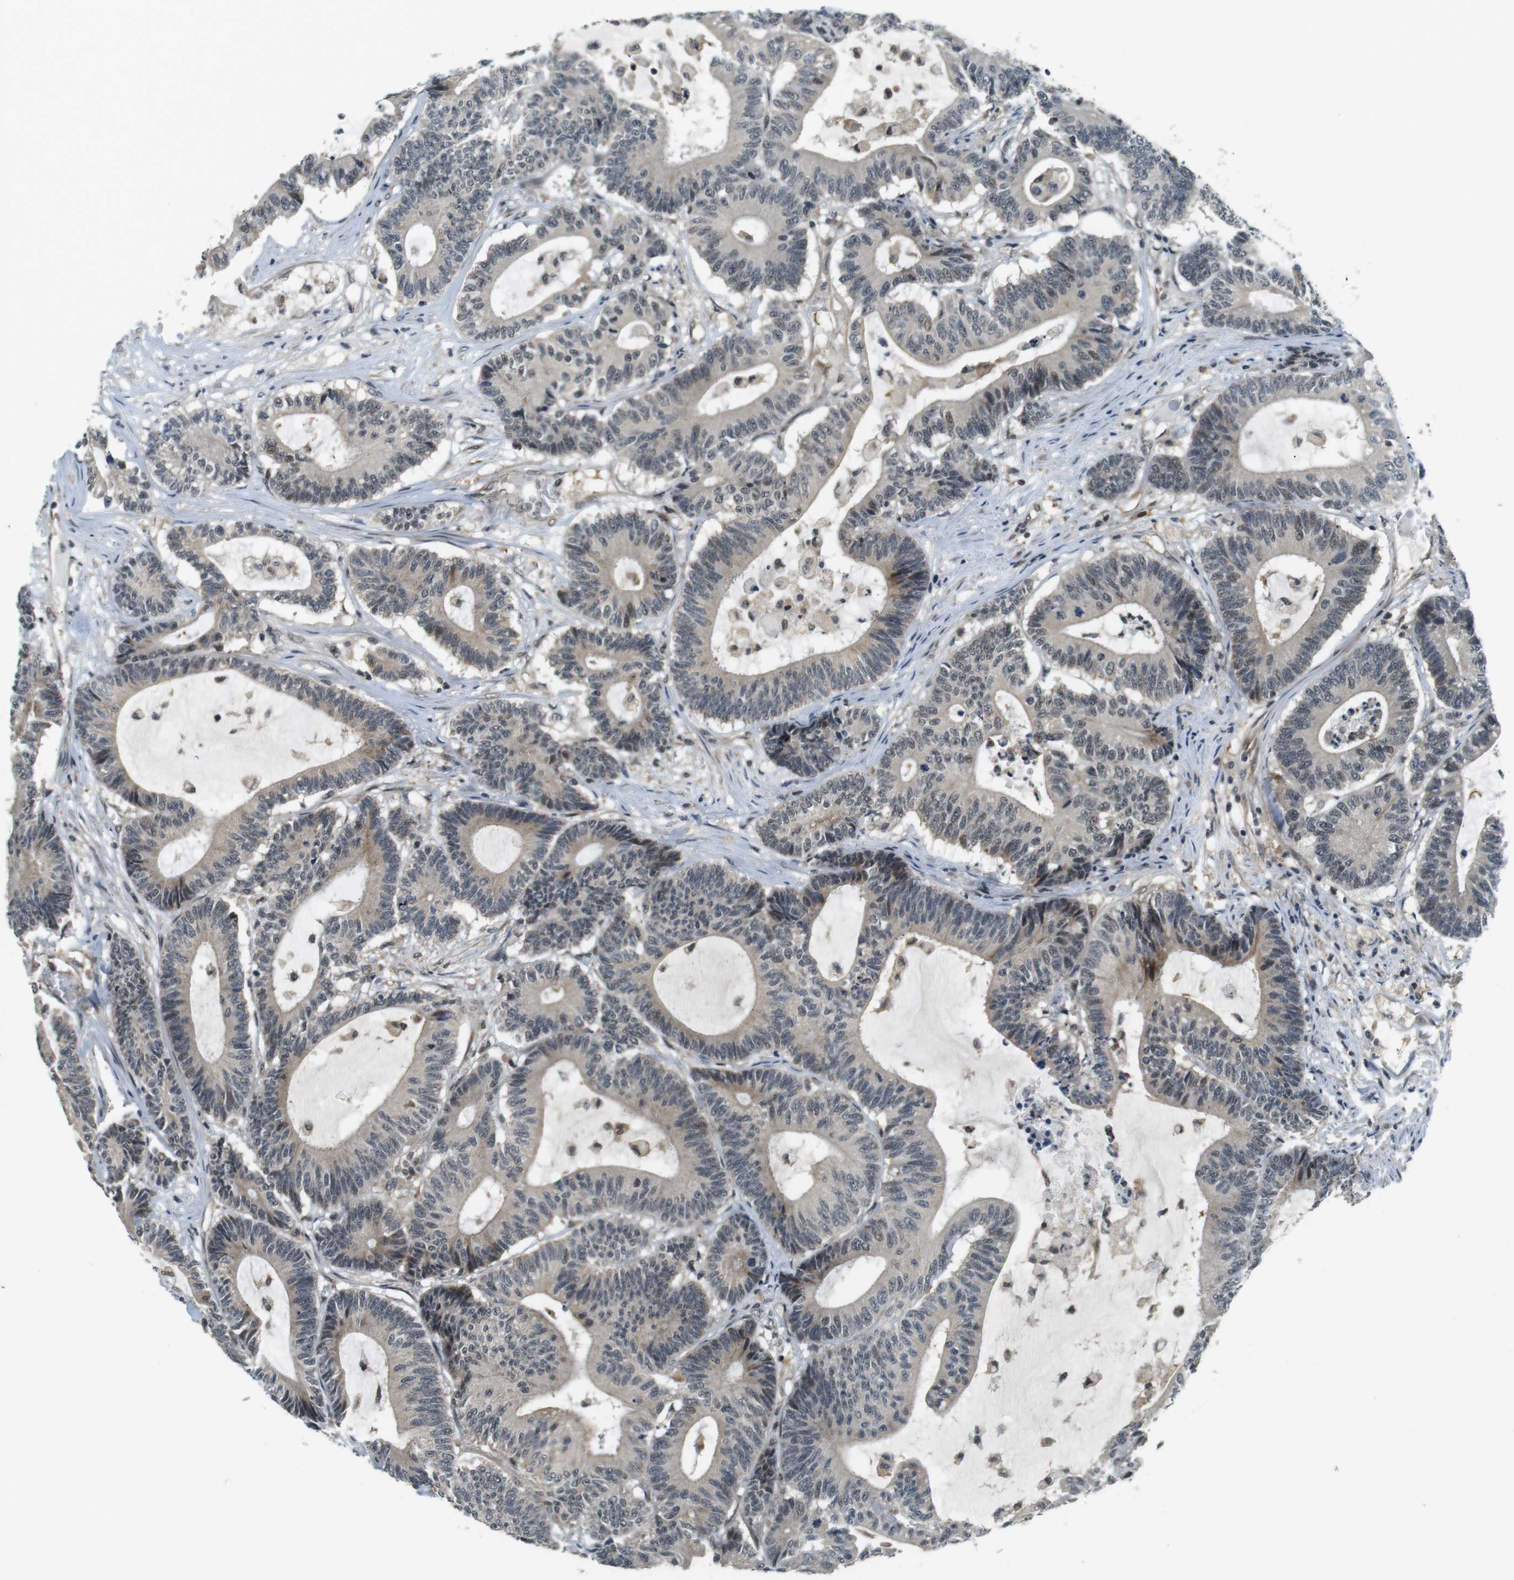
{"staining": {"intensity": "moderate", "quantity": "<25%", "location": "cytoplasmic/membranous,nuclear"}, "tissue": "colorectal cancer", "cell_type": "Tumor cells", "image_type": "cancer", "snomed": [{"axis": "morphology", "description": "Adenocarcinoma, NOS"}, {"axis": "topography", "description": "Colon"}], "caption": "Immunohistochemistry (IHC) (DAB) staining of human colorectal cancer (adenocarcinoma) displays moderate cytoplasmic/membranous and nuclear protein expression in approximately <25% of tumor cells.", "gene": "BRD4", "patient": {"sex": "female", "age": 84}}